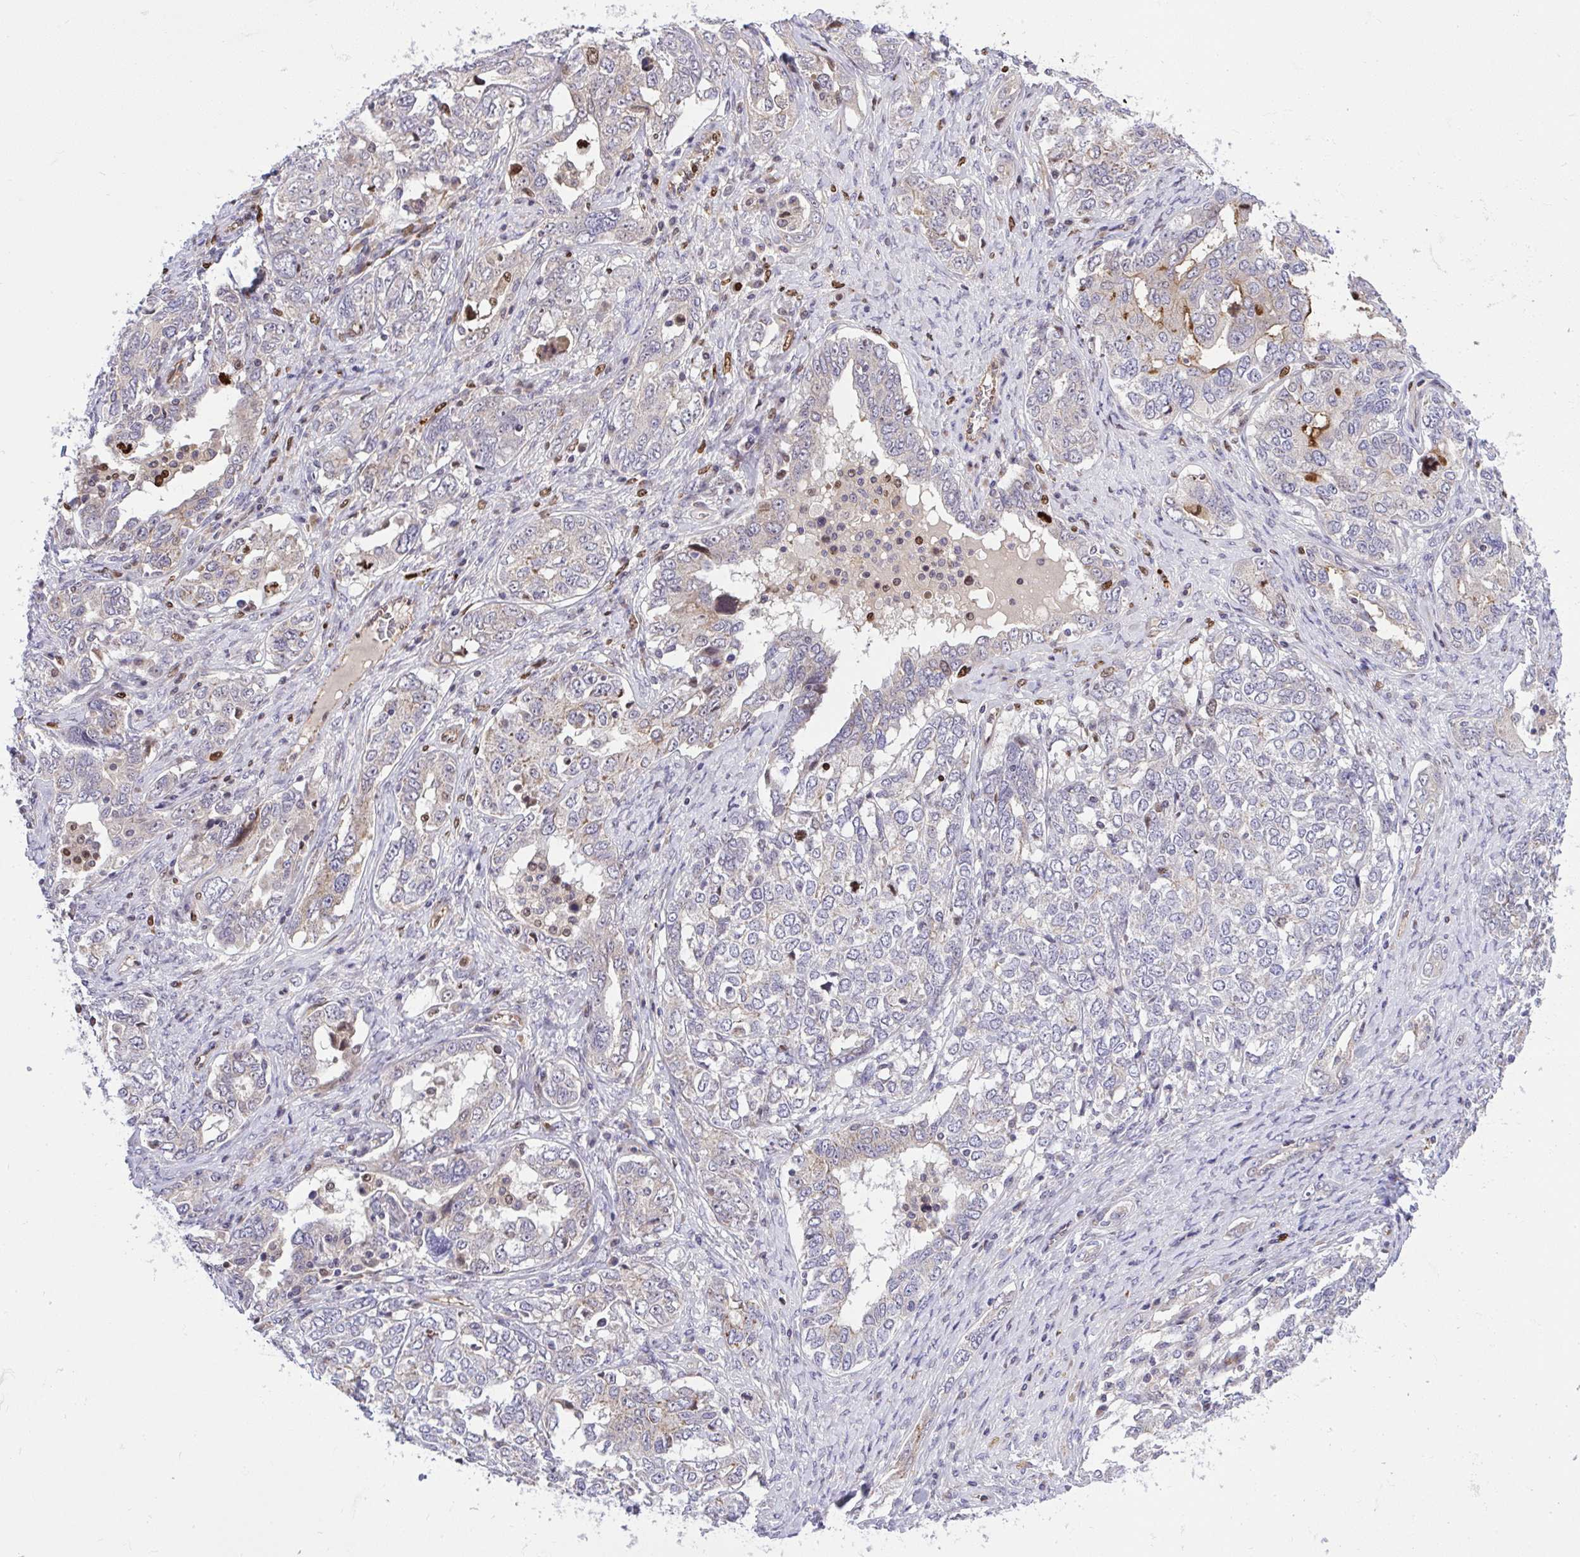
{"staining": {"intensity": "weak", "quantity": ">75%", "location": "cytoplasmic/membranous"}, "tissue": "ovarian cancer", "cell_type": "Tumor cells", "image_type": "cancer", "snomed": [{"axis": "morphology", "description": "Carcinoma, endometroid"}, {"axis": "topography", "description": "Ovary"}], "caption": "A high-resolution histopathology image shows immunohistochemistry staining of ovarian cancer (endometroid carcinoma), which displays weak cytoplasmic/membranous expression in approximately >75% of tumor cells.", "gene": "CHIA", "patient": {"sex": "female", "age": 62}}